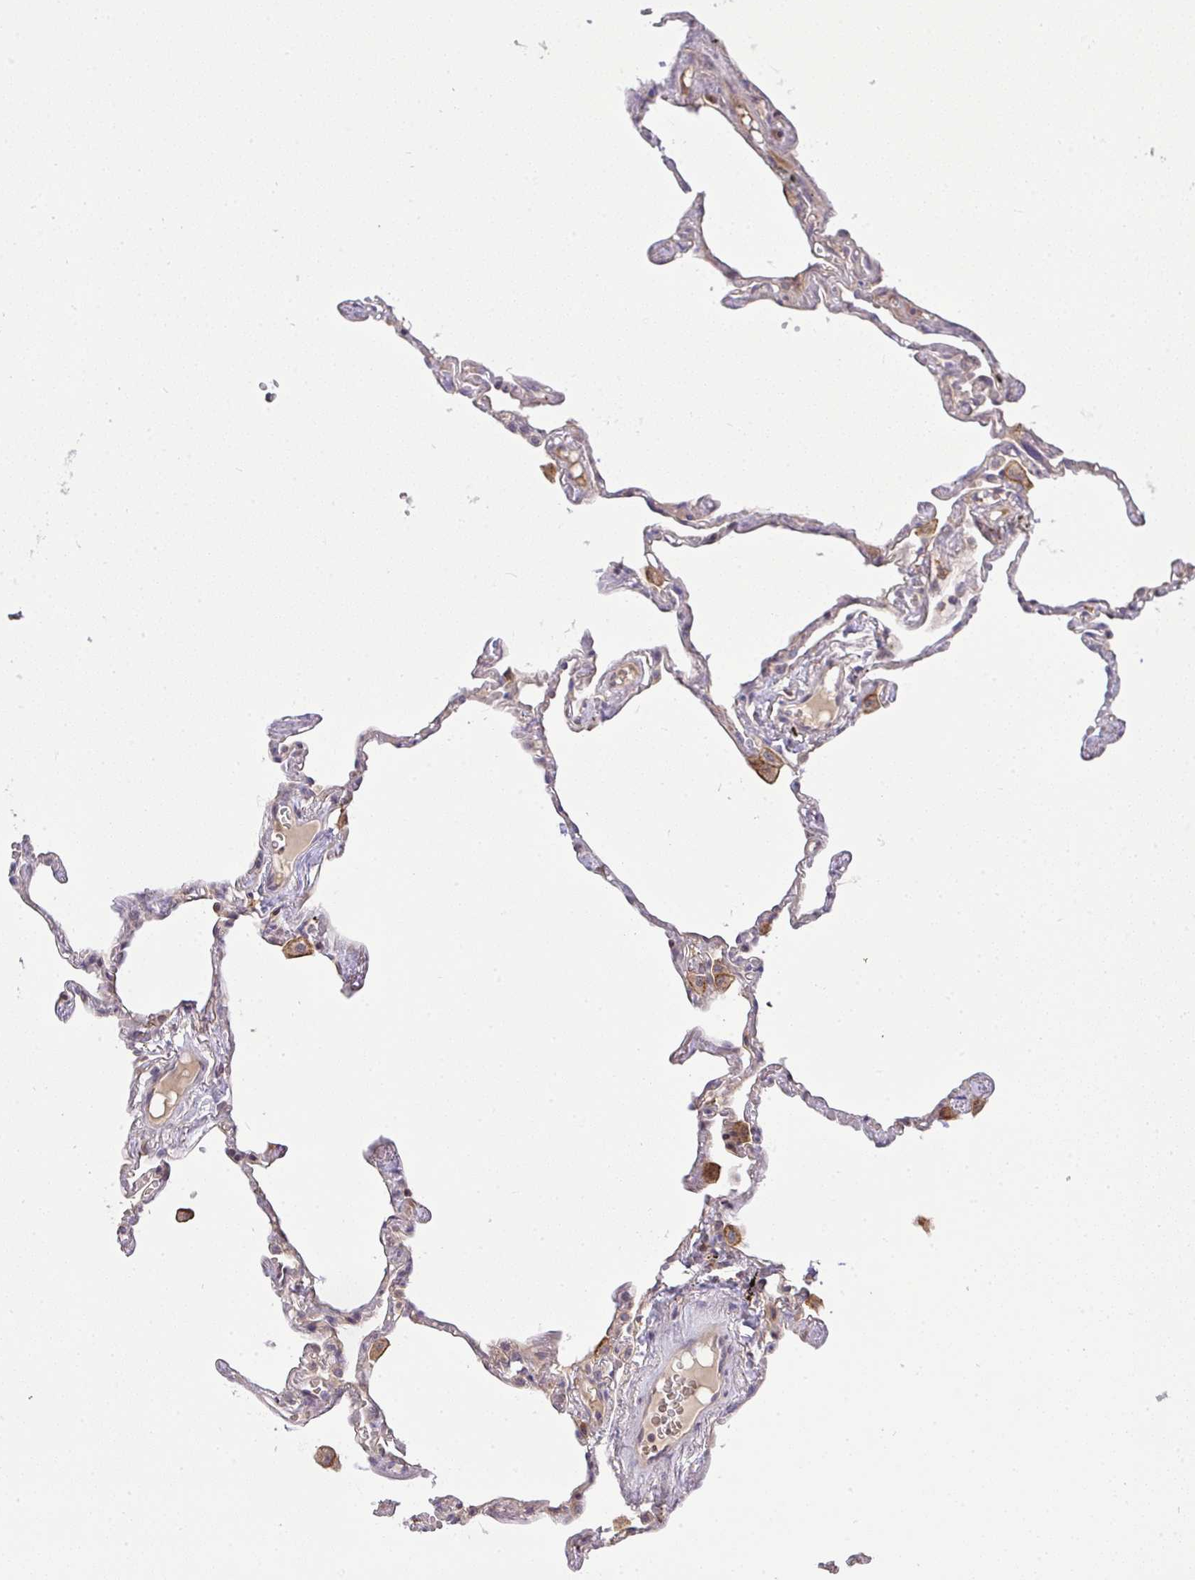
{"staining": {"intensity": "moderate", "quantity": "<25%", "location": "cytoplasmic/membranous"}, "tissue": "lung", "cell_type": "Alveolar cells", "image_type": "normal", "snomed": [{"axis": "morphology", "description": "Normal tissue, NOS"}, {"axis": "topography", "description": "Lung"}], "caption": "Alveolar cells display low levels of moderate cytoplasmic/membranous positivity in about <25% of cells in normal lung.", "gene": "SLC9A6", "patient": {"sex": "female", "age": 67}}